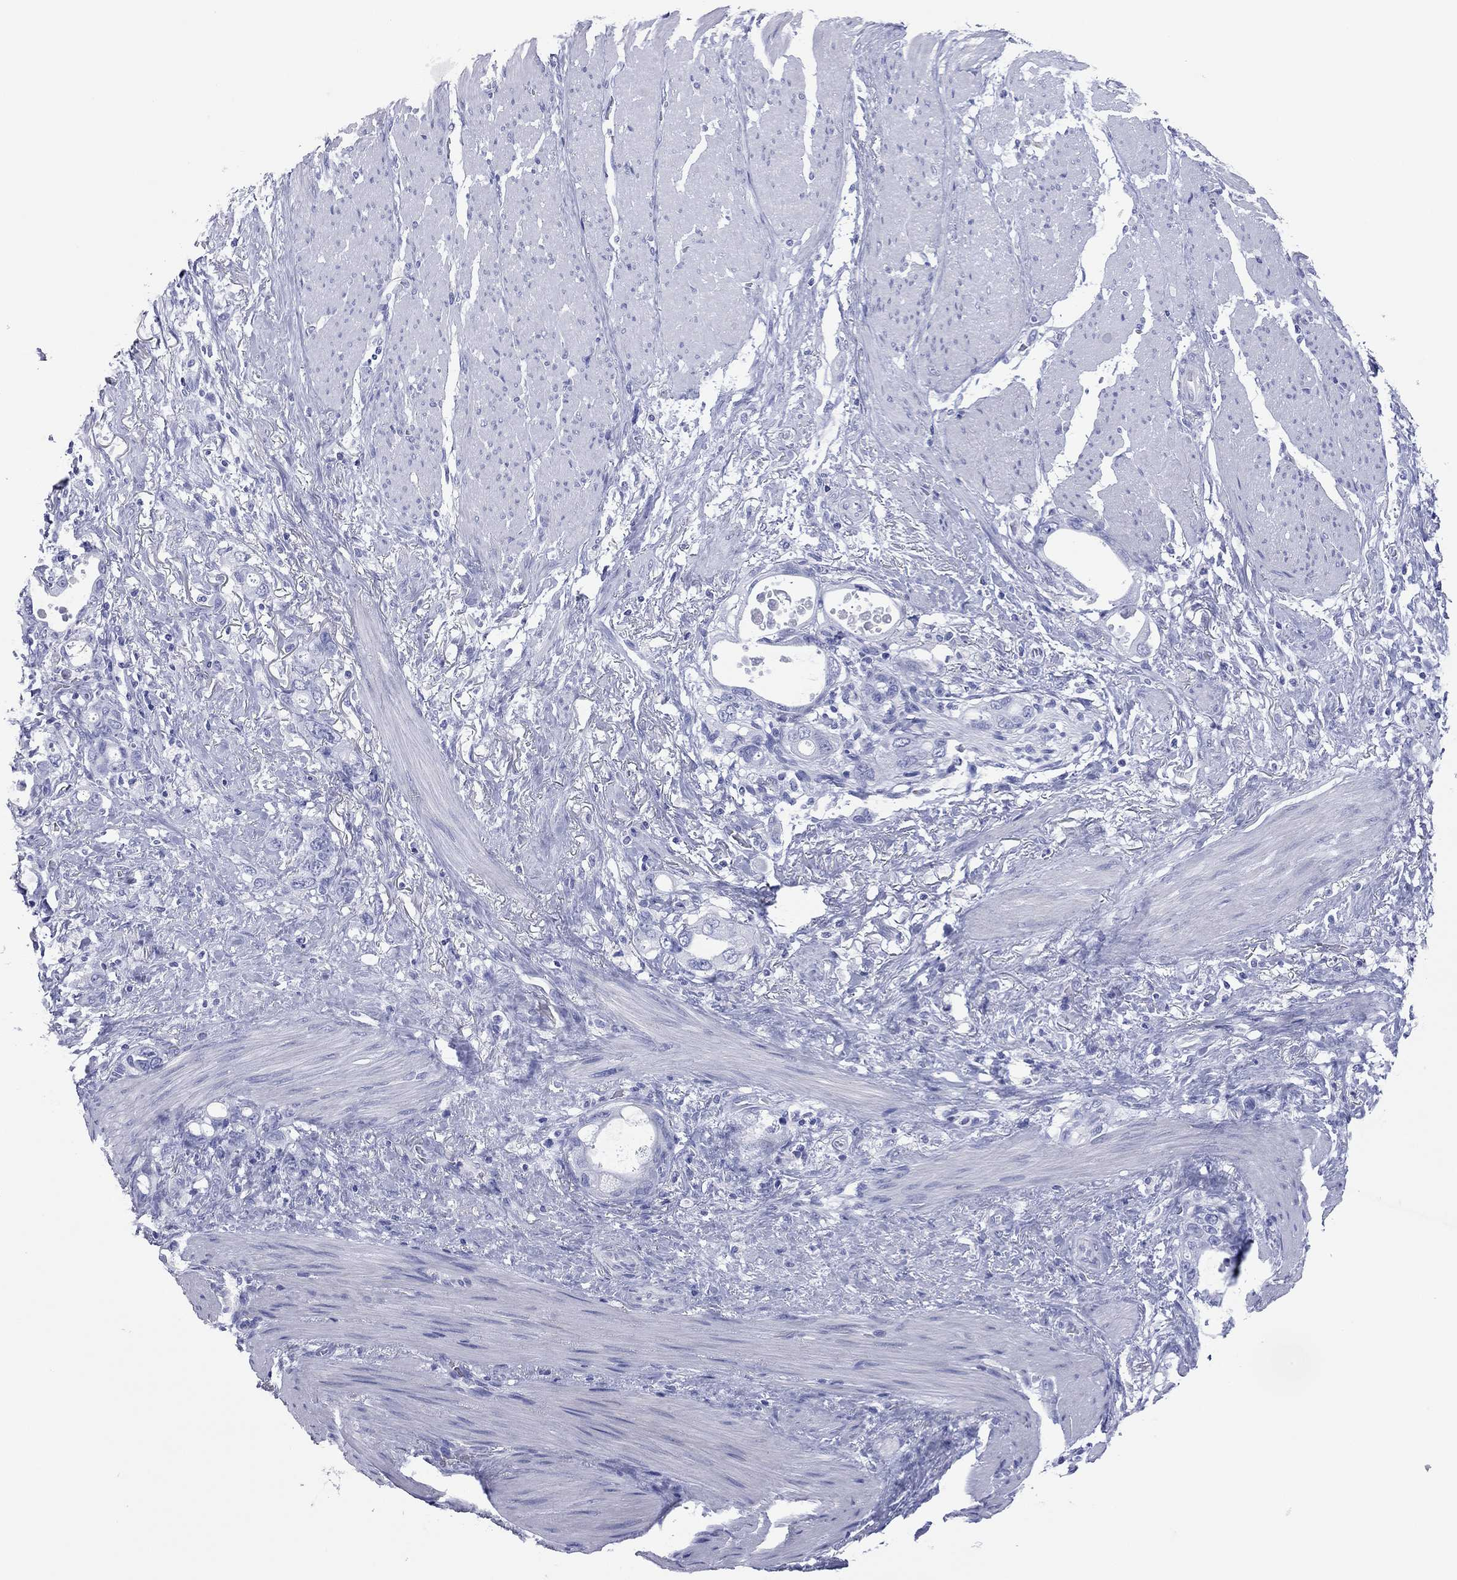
{"staining": {"intensity": "negative", "quantity": "none", "location": "none"}, "tissue": "stomach cancer", "cell_type": "Tumor cells", "image_type": "cancer", "snomed": [{"axis": "morphology", "description": "Adenocarcinoma, NOS"}, {"axis": "topography", "description": "Stomach, upper"}], "caption": "Immunohistochemical staining of human stomach cancer (adenocarcinoma) demonstrates no significant staining in tumor cells. (Brightfield microscopy of DAB immunohistochemistry (IHC) at high magnification).", "gene": "VSIG10", "patient": {"sex": "male", "age": 74}}